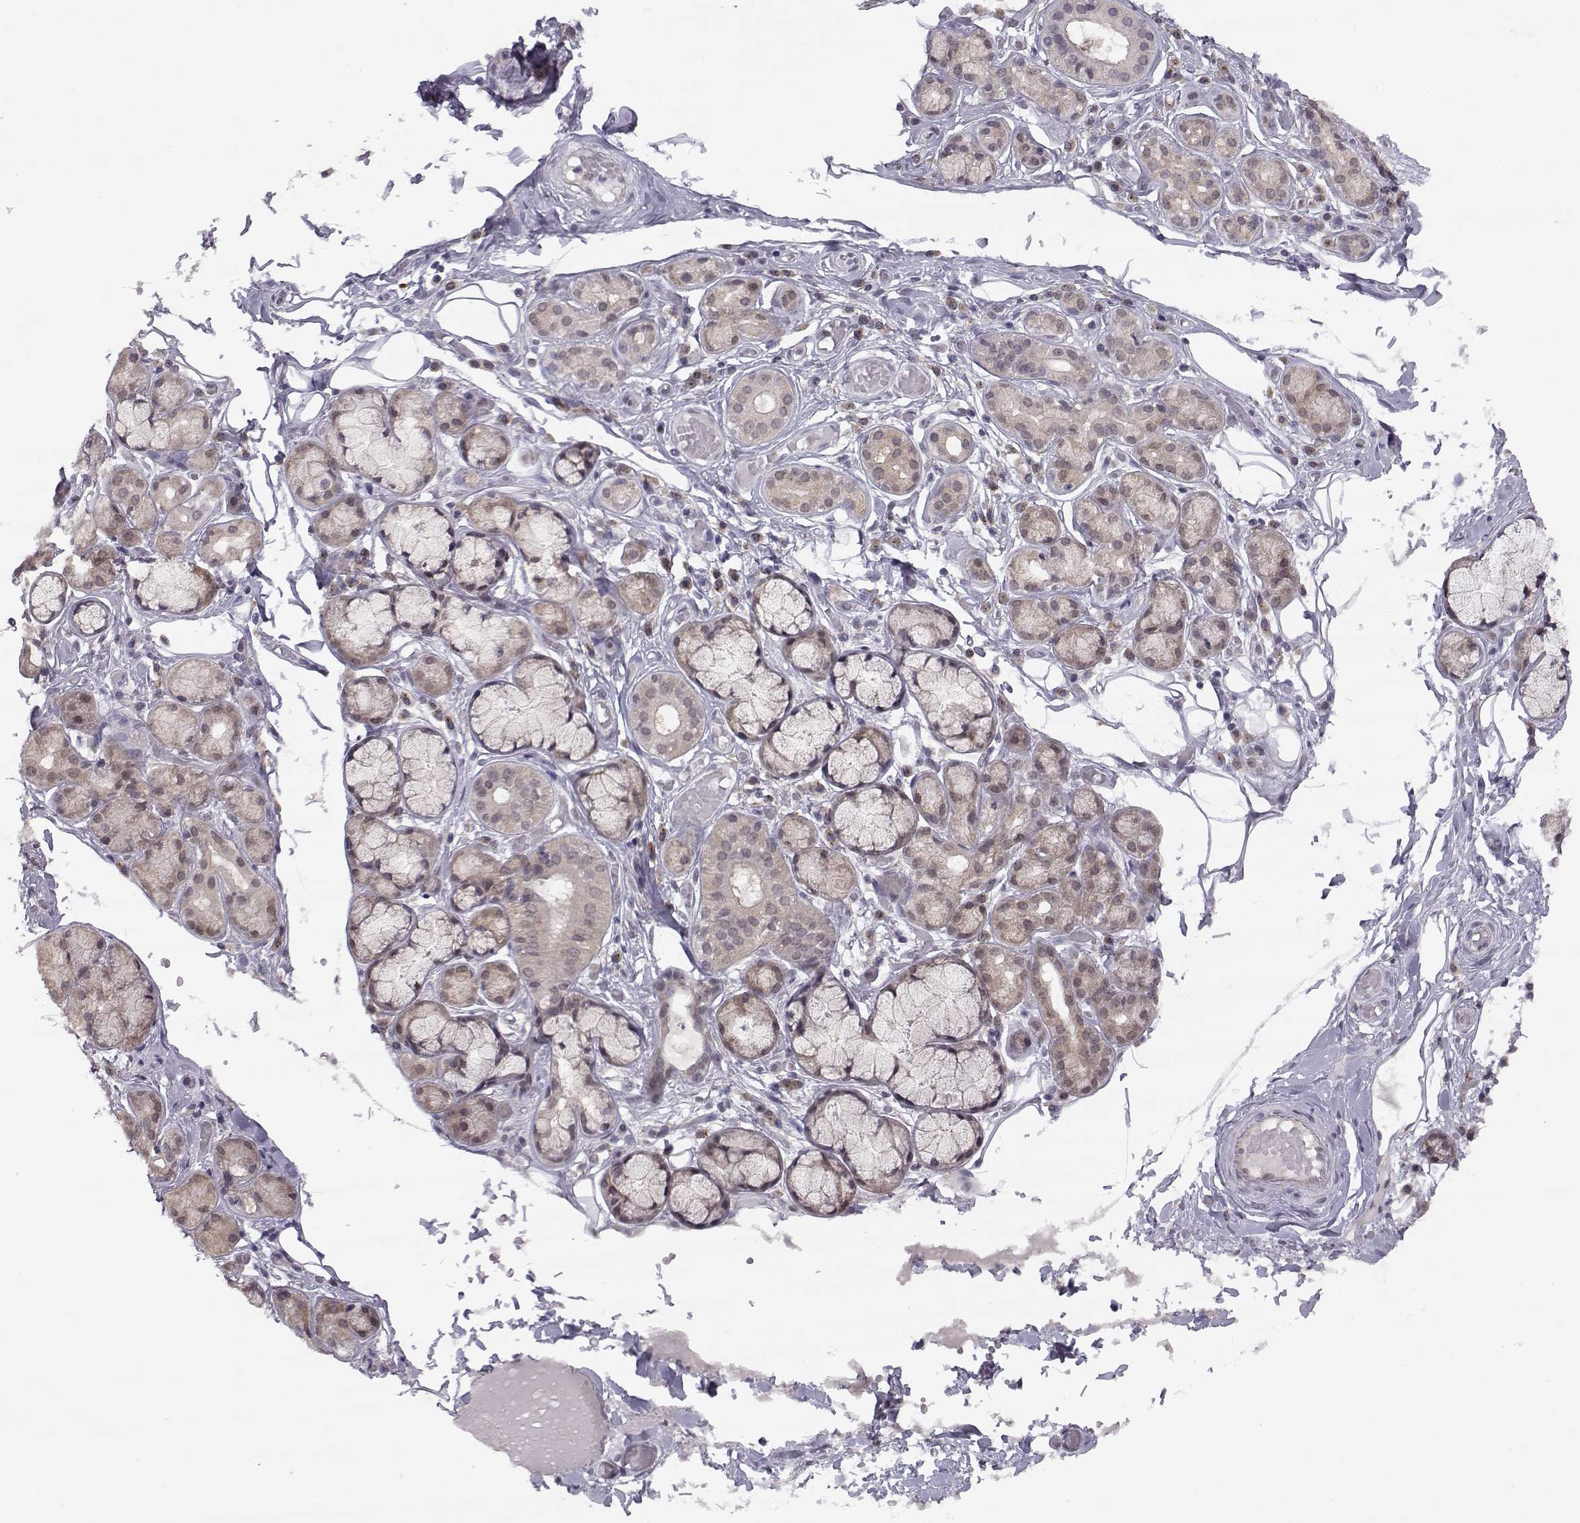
{"staining": {"intensity": "weak", "quantity": "25%-75%", "location": "cytoplasmic/membranous"}, "tissue": "salivary gland", "cell_type": "Glandular cells", "image_type": "normal", "snomed": [{"axis": "morphology", "description": "Normal tissue, NOS"}, {"axis": "topography", "description": "Salivary gland"}, {"axis": "topography", "description": "Peripheral nerve tissue"}], "caption": "Weak cytoplasmic/membranous staining for a protein is present in approximately 25%-75% of glandular cells of benign salivary gland using immunohistochemistry (IHC).", "gene": "KIF13B", "patient": {"sex": "male", "age": 71}}